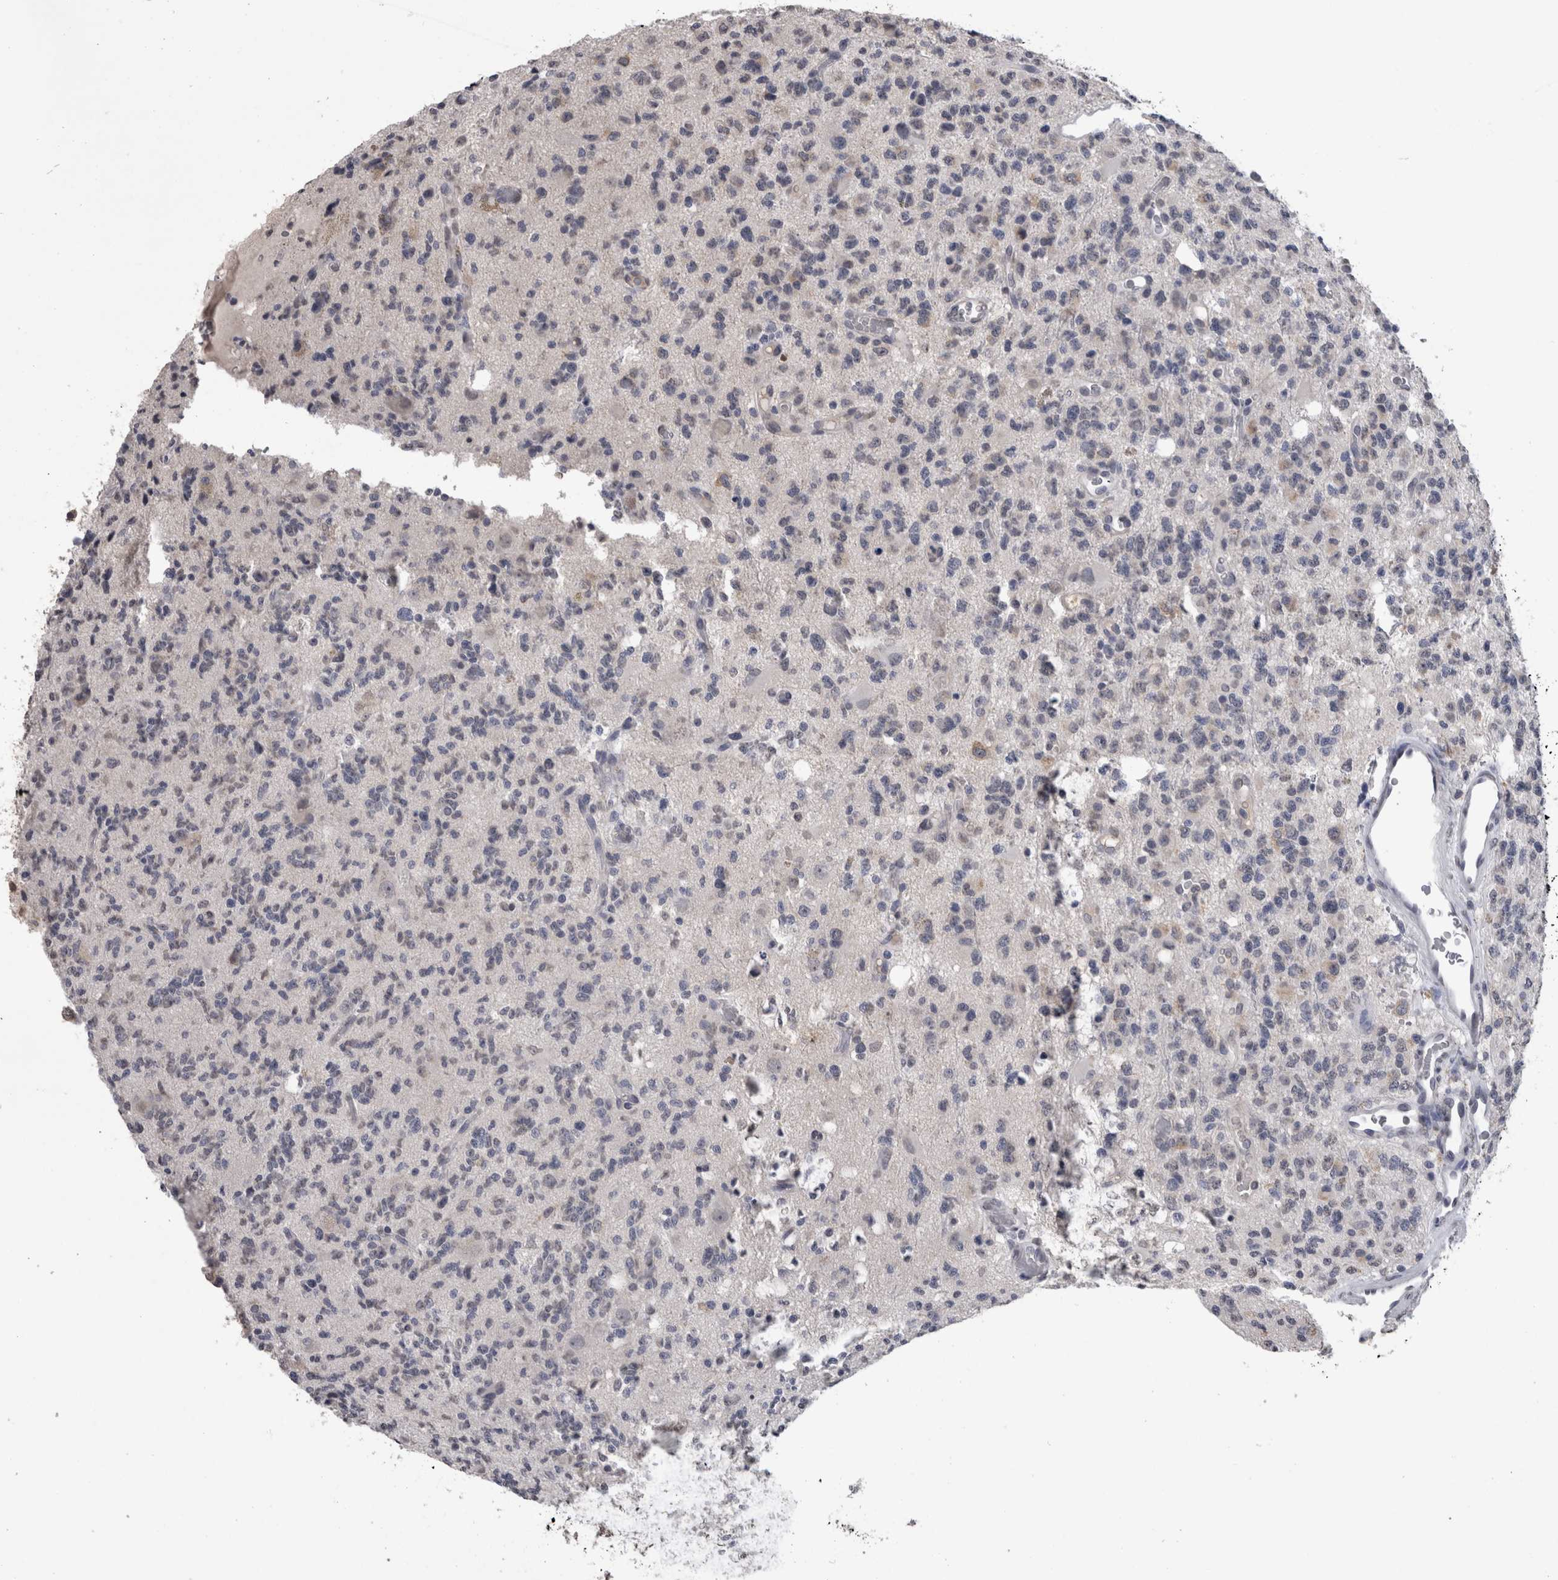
{"staining": {"intensity": "weak", "quantity": "<25%", "location": "cytoplasmic/membranous"}, "tissue": "glioma", "cell_type": "Tumor cells", "image_type": "cancer", "snomed": [{"axis": "morphology", "description": "Glioma, malignant, High grade"}, {"axis": "topography", "description": "Brain"}], "caption": "High power microscopy micrograph of an immunohistochemistry (IHC) histopathology image of high-grade glioma (malignant), revealing no significant expression in tumor cells.", "gene": "PAX5", "patient": {"sex": "female", "age": 62}}